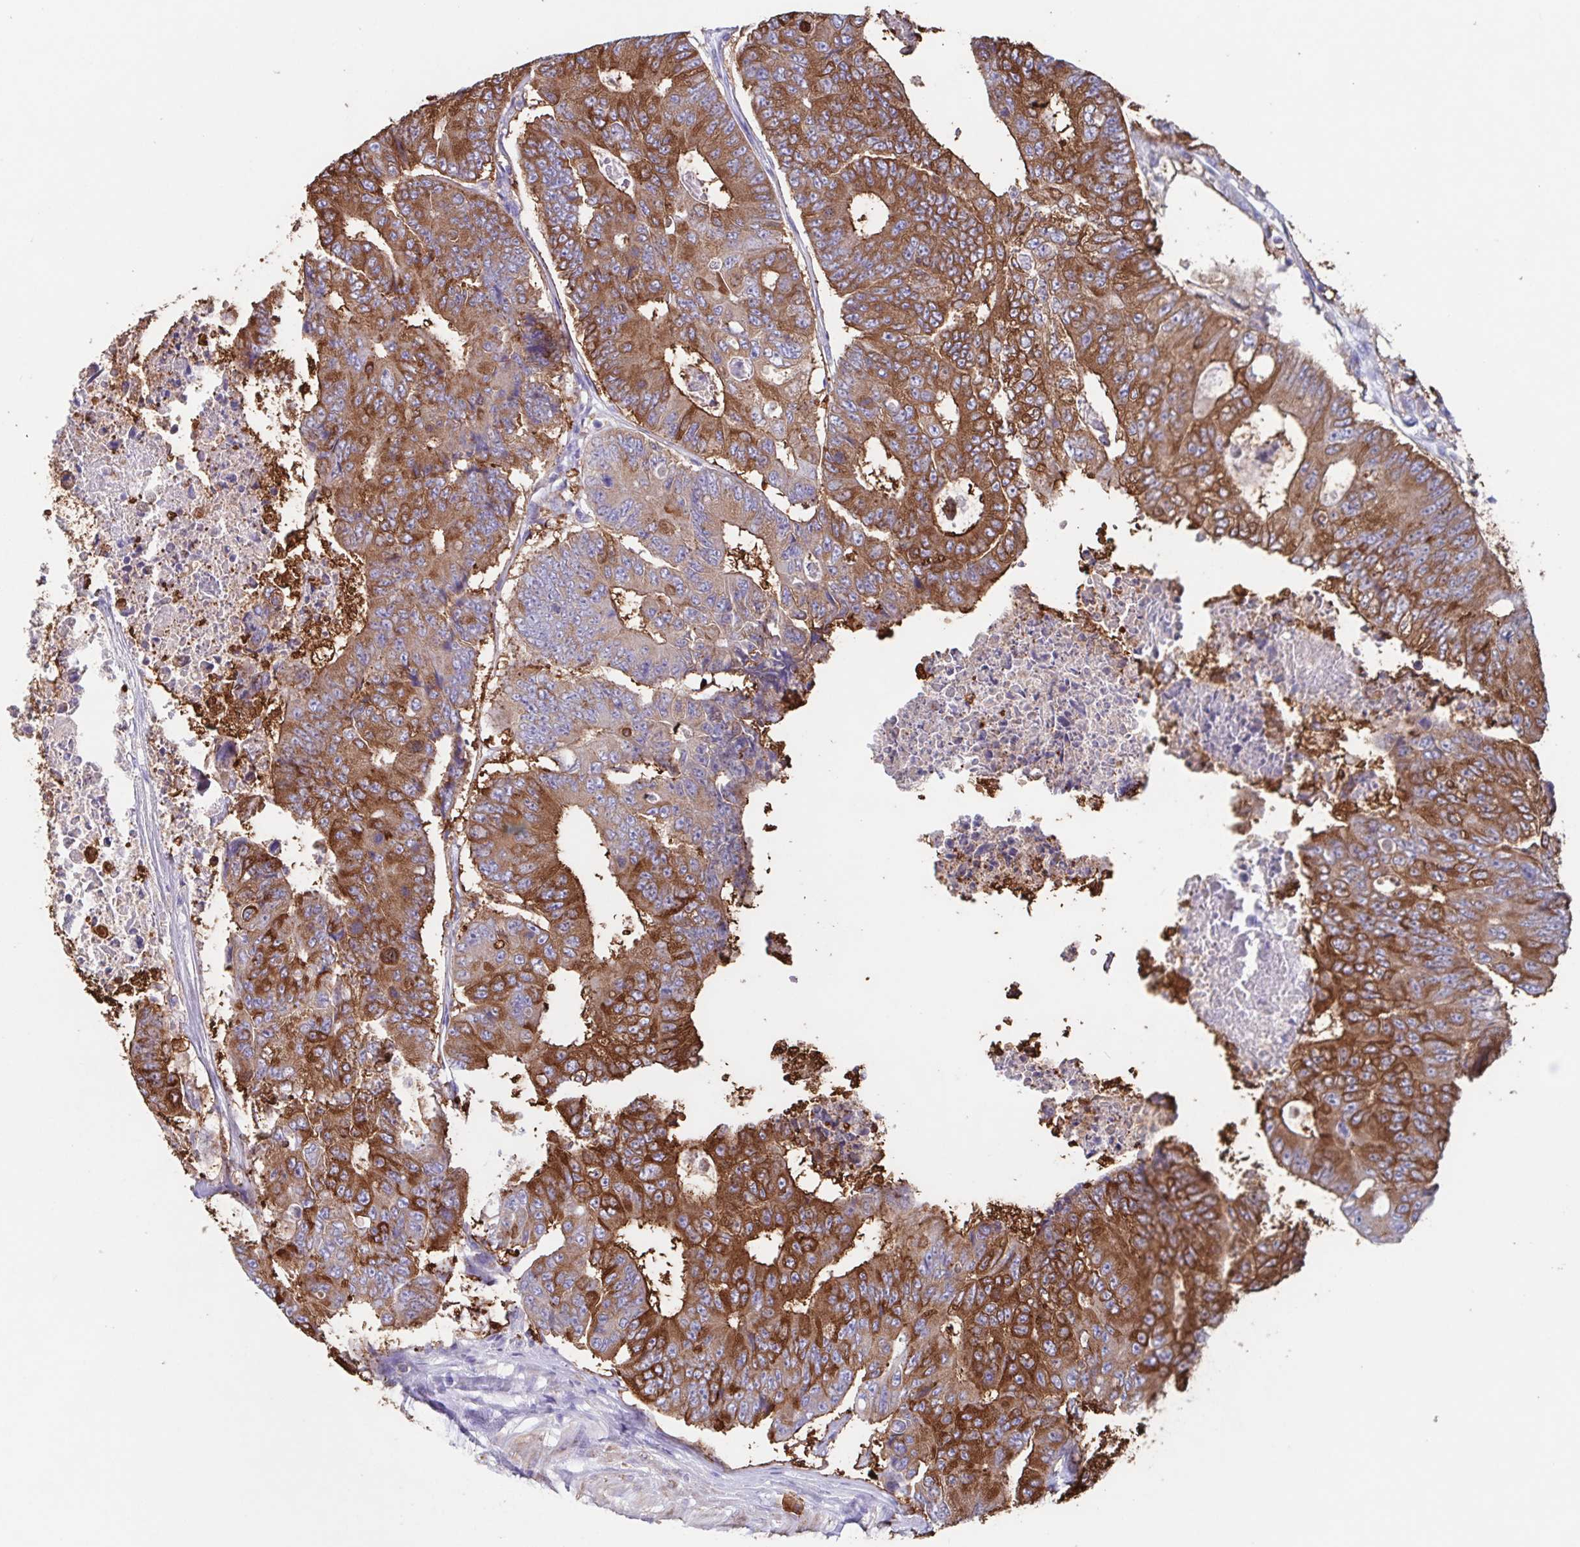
{"staining": {"intensity": "strong", "quantity": "25%-75%", "location": "cytoplasmic/membranous"}, "tissue": "colorectal cancer", "cell_type": "Tumor cells", "image_type": "cancer", "snomed": [{"axis": "morphology", "description": "Adenocarcinoma, NOS"}, {"axis": "topography", "description": "Colon"}], "caption": "Immunohistochemical staining of human colorectal cancer shows high levels of strong cytoplasmic/membranous protein staining in approximately 25%-75% of tumor cells.", "gene": "TPD52", "patient": {"sex": "female", "age": 48}}